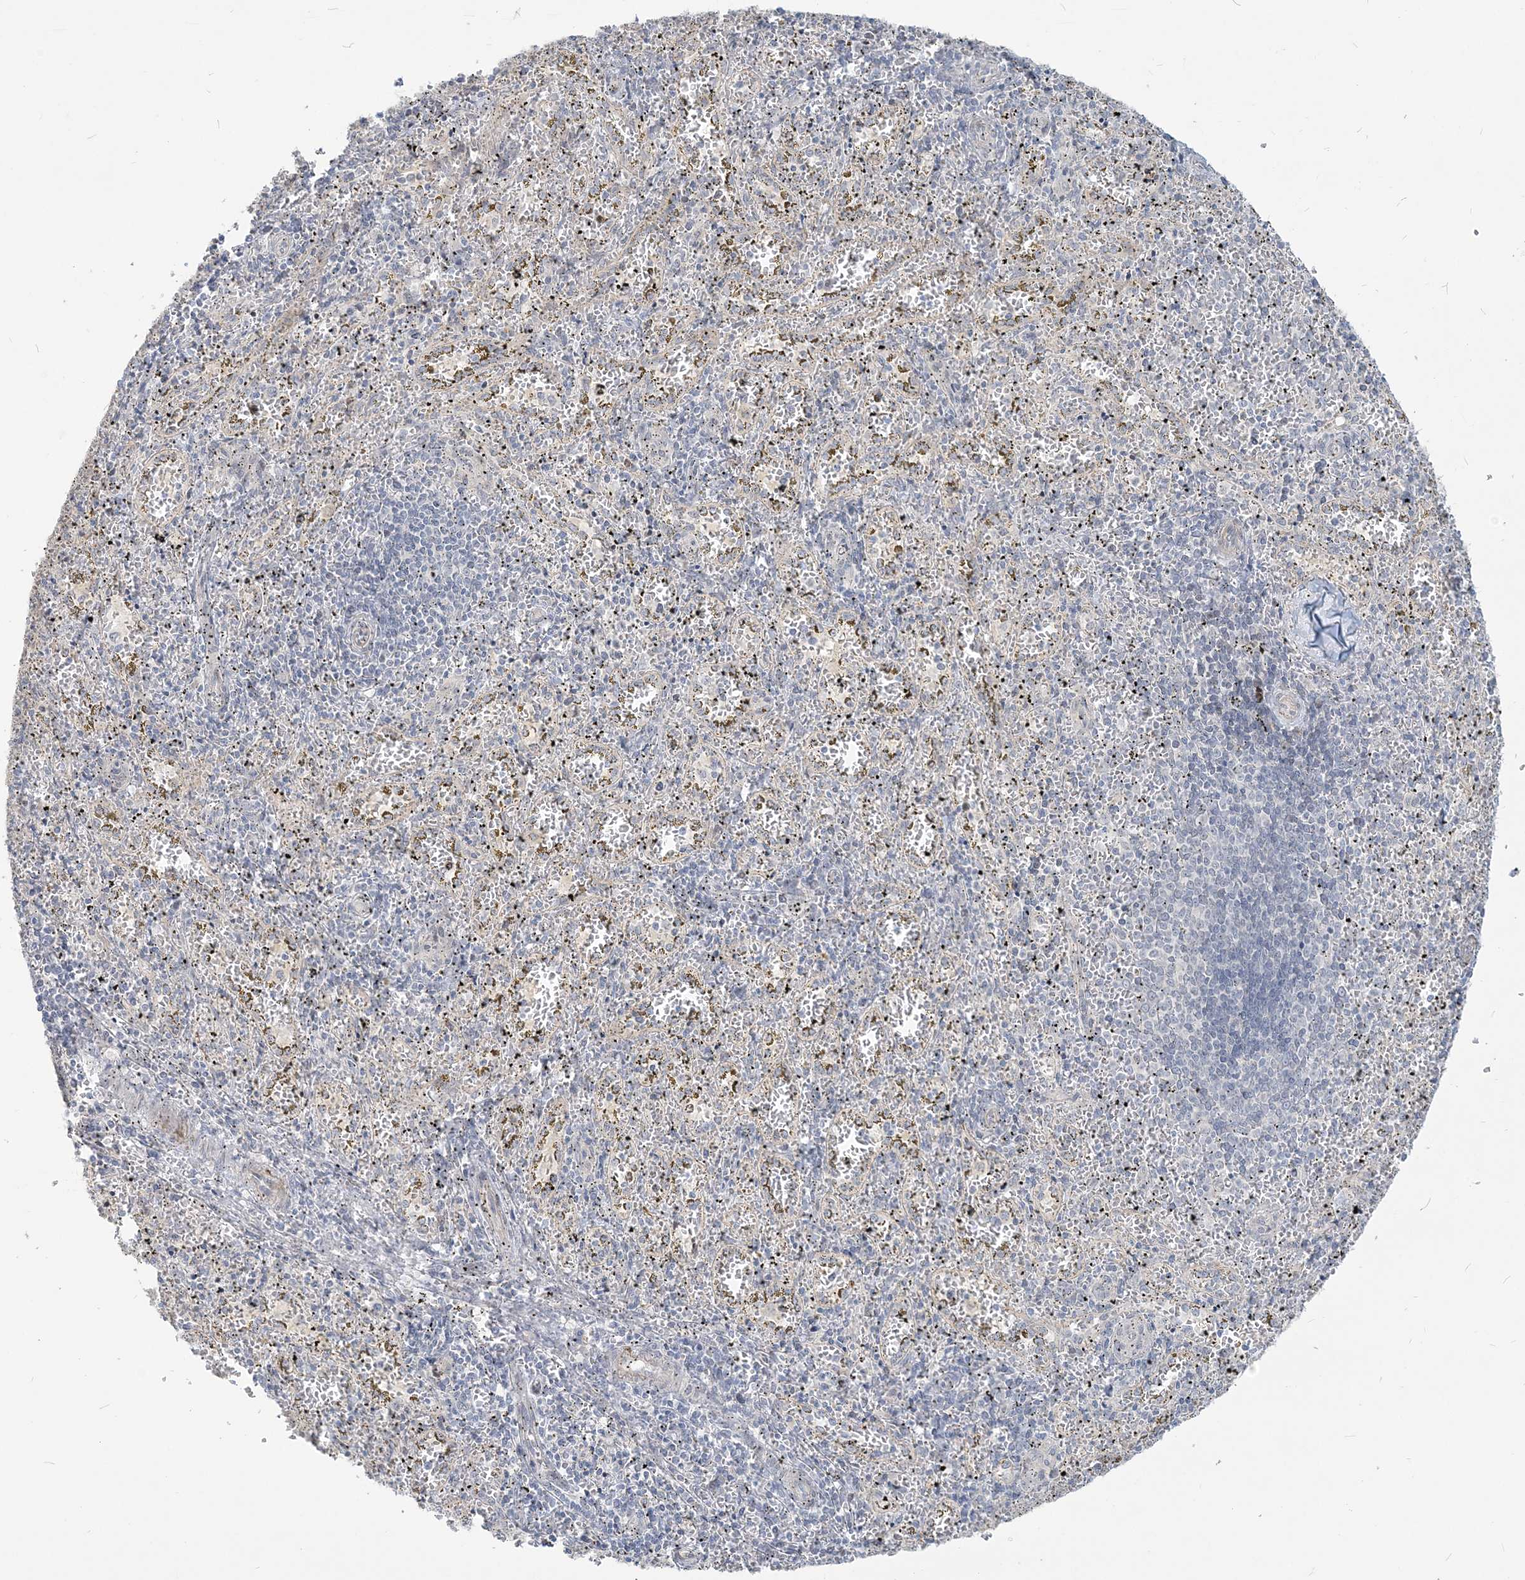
{"staining": {"intensity": "negative", "quantity": "none", "location": "none"}, "tissue": "spleen", "cell_type": "Cells in red pulp", "image_type": "normal", "snomed": [{"axis": "morphology", "description": "Normal tissue, NOS"}, {"axis": "topography", "description": "Spleen"}], "caption": "Protein analysis of normal spleen shows no significant expression in cells in red pulp. (Brightfield microscopy of DAB immunohistochemistry (IHC) at high magnification).", "gene": "SDAD1", "patient": {"sex": "male", "age": 11}}